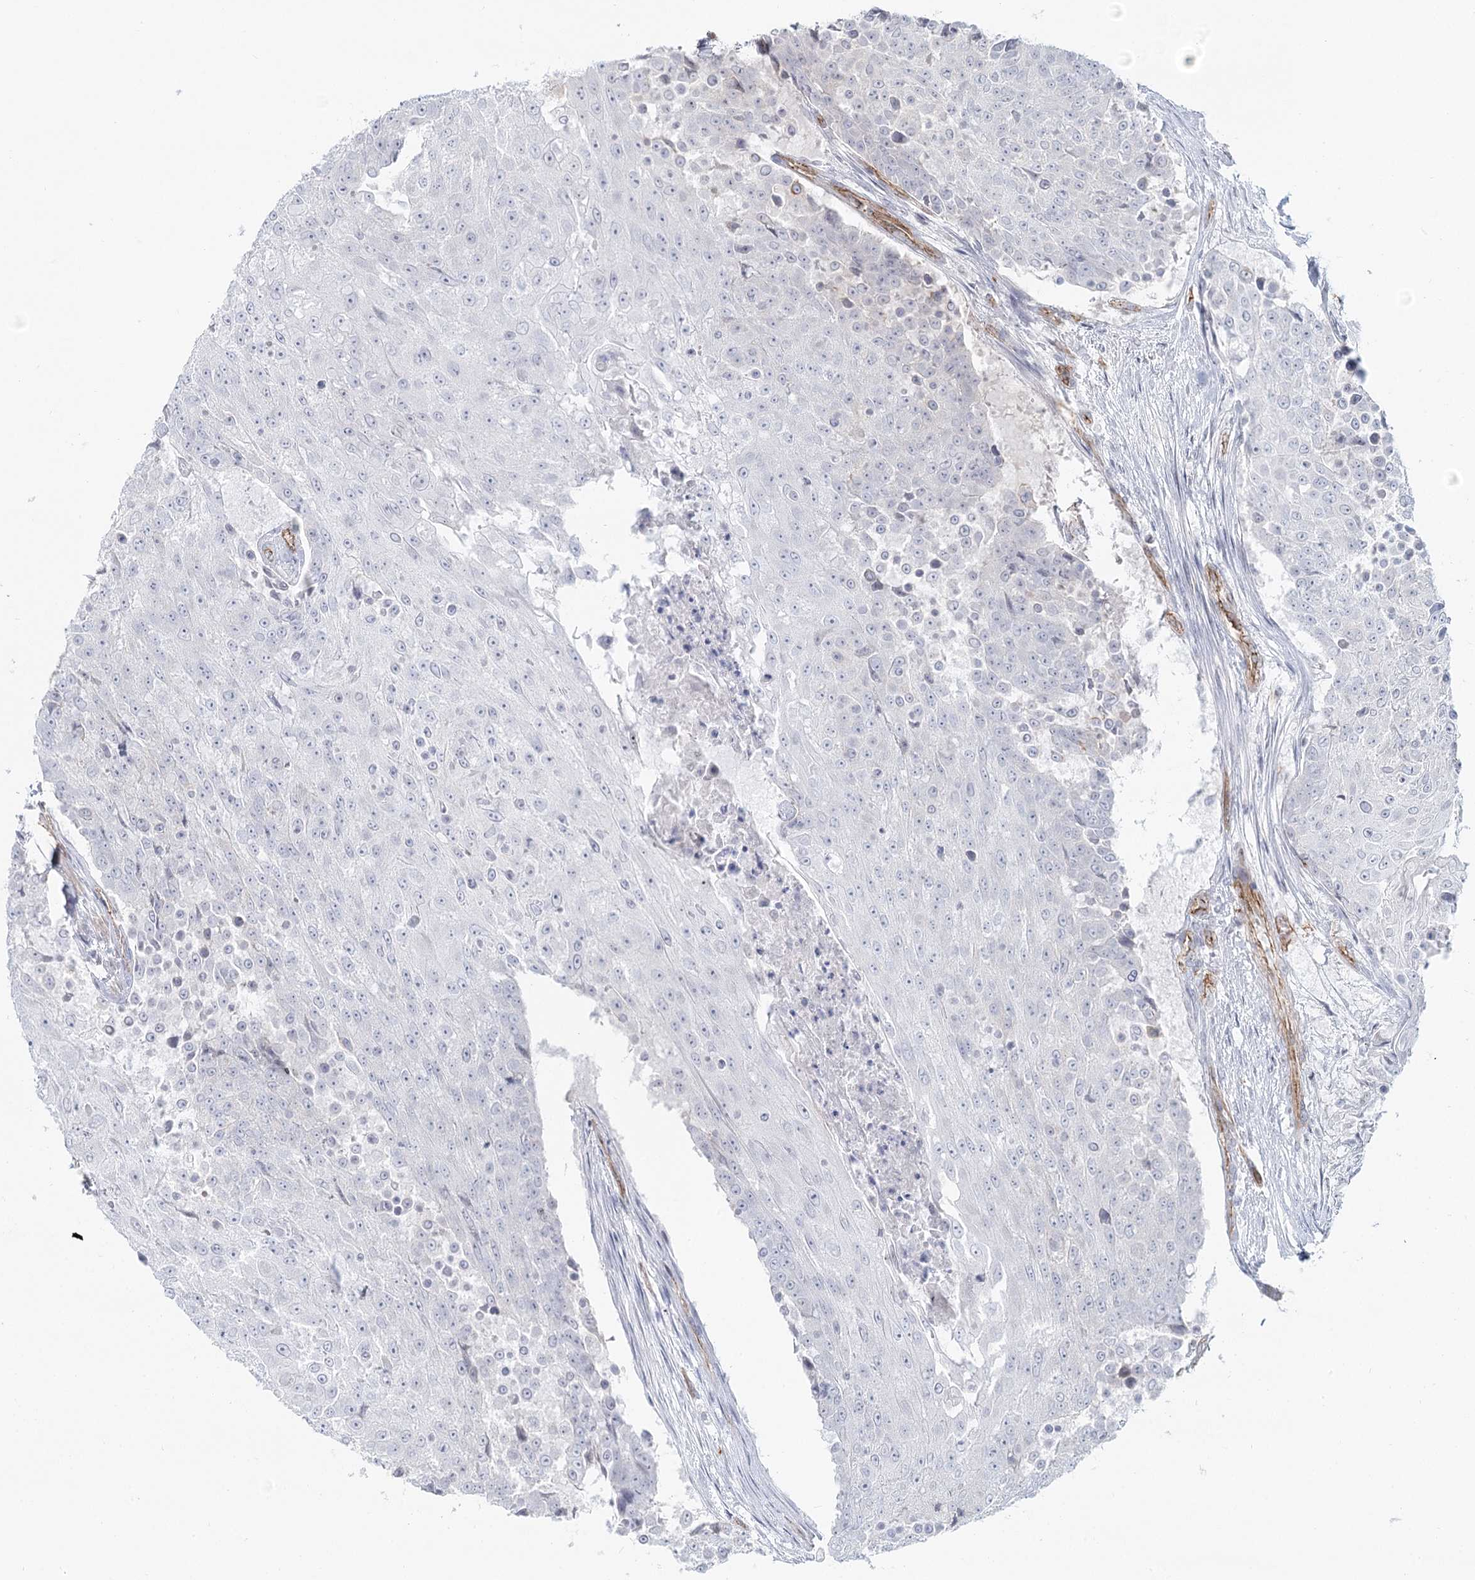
{"staining": {"intensity": "negative", "quantity": "none", "location": "none"}, "tissue": "urothelial cancer", "cell_type": "Tumor cells", "image_type": "cancer", "snomed": [{"axis": "morphology", "description": "Urothelial carcinoma, High grade"}, {"axis": "topography", "description": "Urinary bladder"}], "caption": "IHC image of neoplastic tissue: high-grade urothelial carcinoma stained with DAB (3,3'-diaminobenzidine) reveals no significant protein staining in tumor cells. Nuclei are stained in blue.", "gene": "ZFYVE28", "patient": {"sex": "female", "age": 63}}